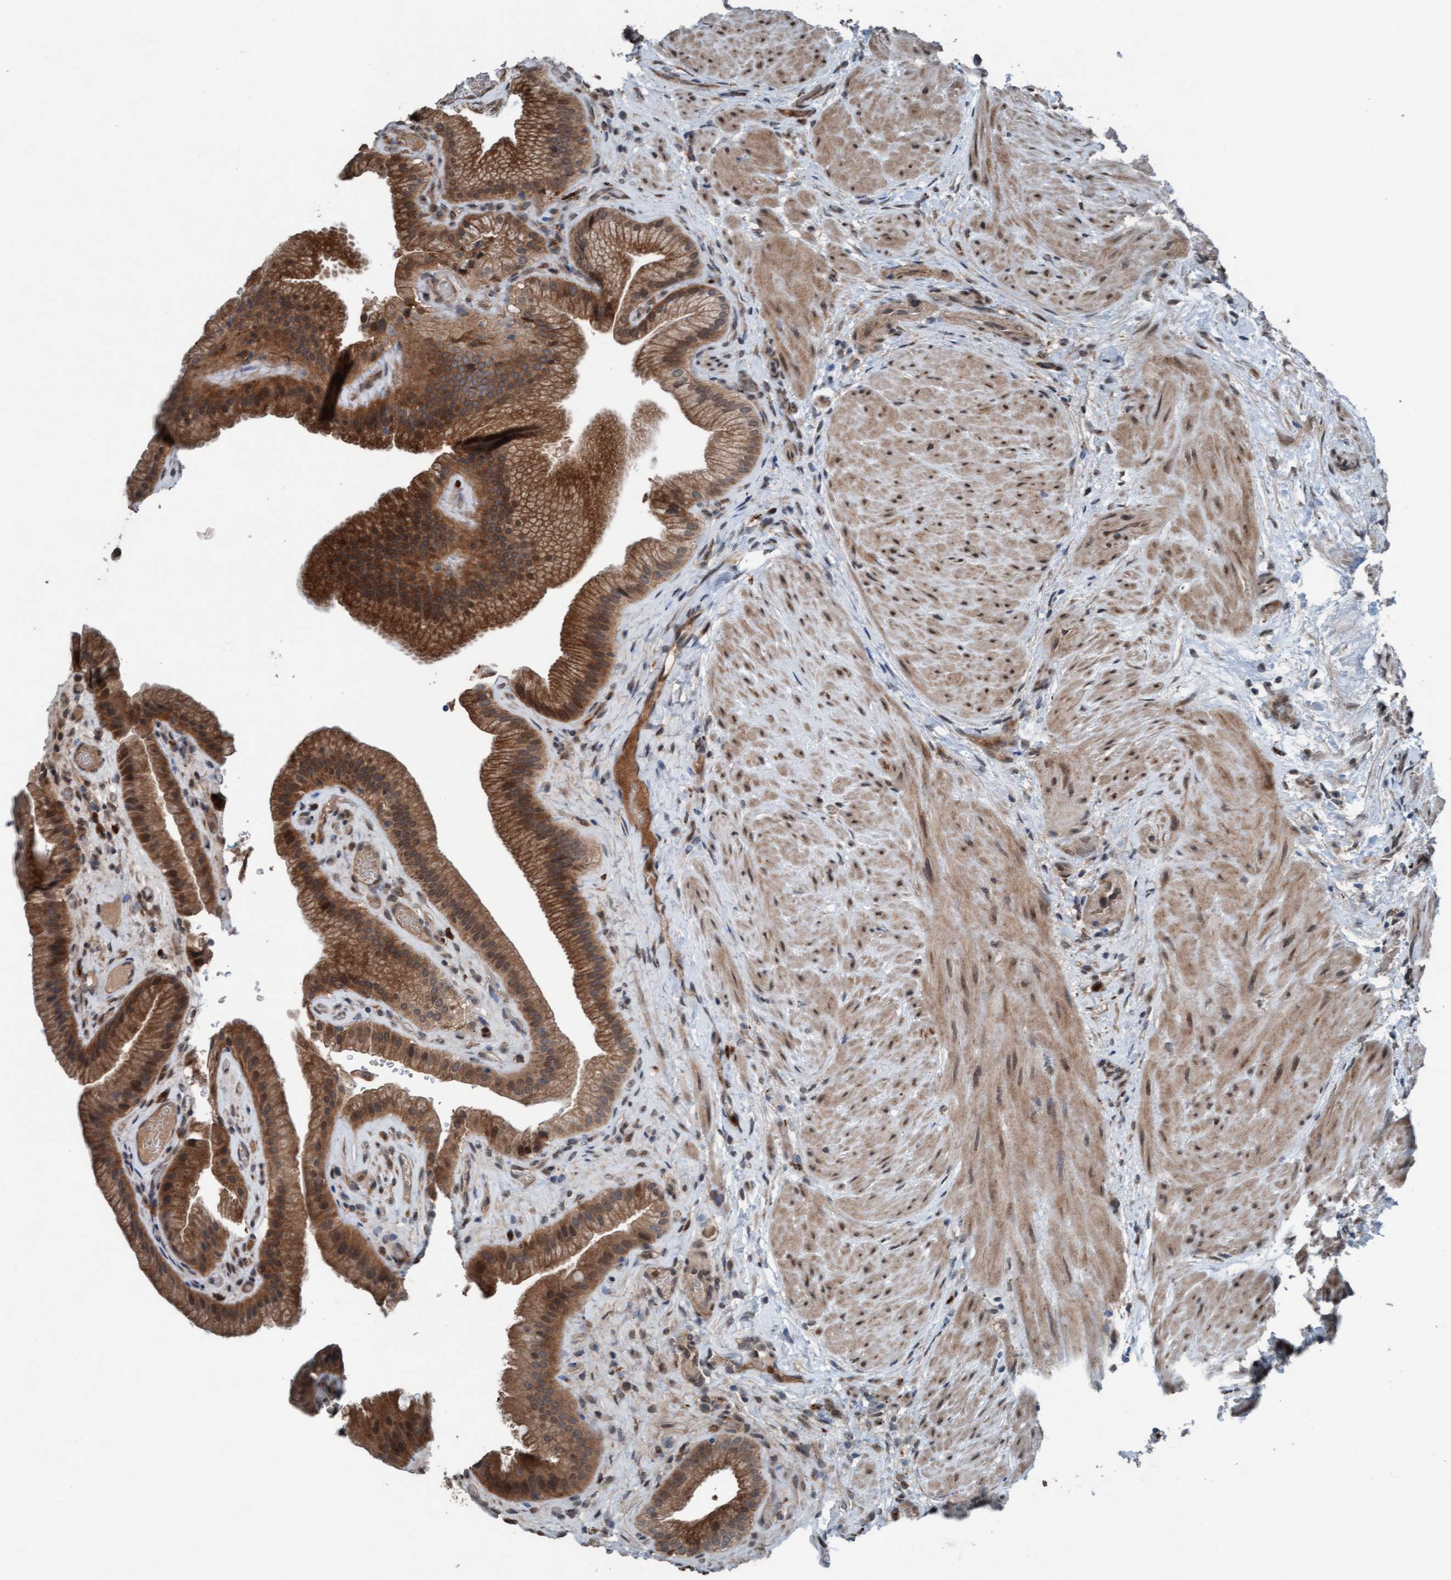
{"staining": {"intensity": "strong", "quantity": ">75%", "location": "cytoplasmic/membranous"}, "tissue": "gallbladder", "cell_type": "Glandular cells", "image_type": "normal", "snomed": [{"axis": "morphology", "description": "Normal tissue, NOS"}, {"axis": "topography", "description": "Gallbladder"}], "caption": "Immunohistochemistry of benign gallbladder reveals high levels of strong cytoplasmic/membranous staining in approximately >75% of glandular cells.", "gene": "PLXNB2", "patient": {"sex": "male", "age": 49}}